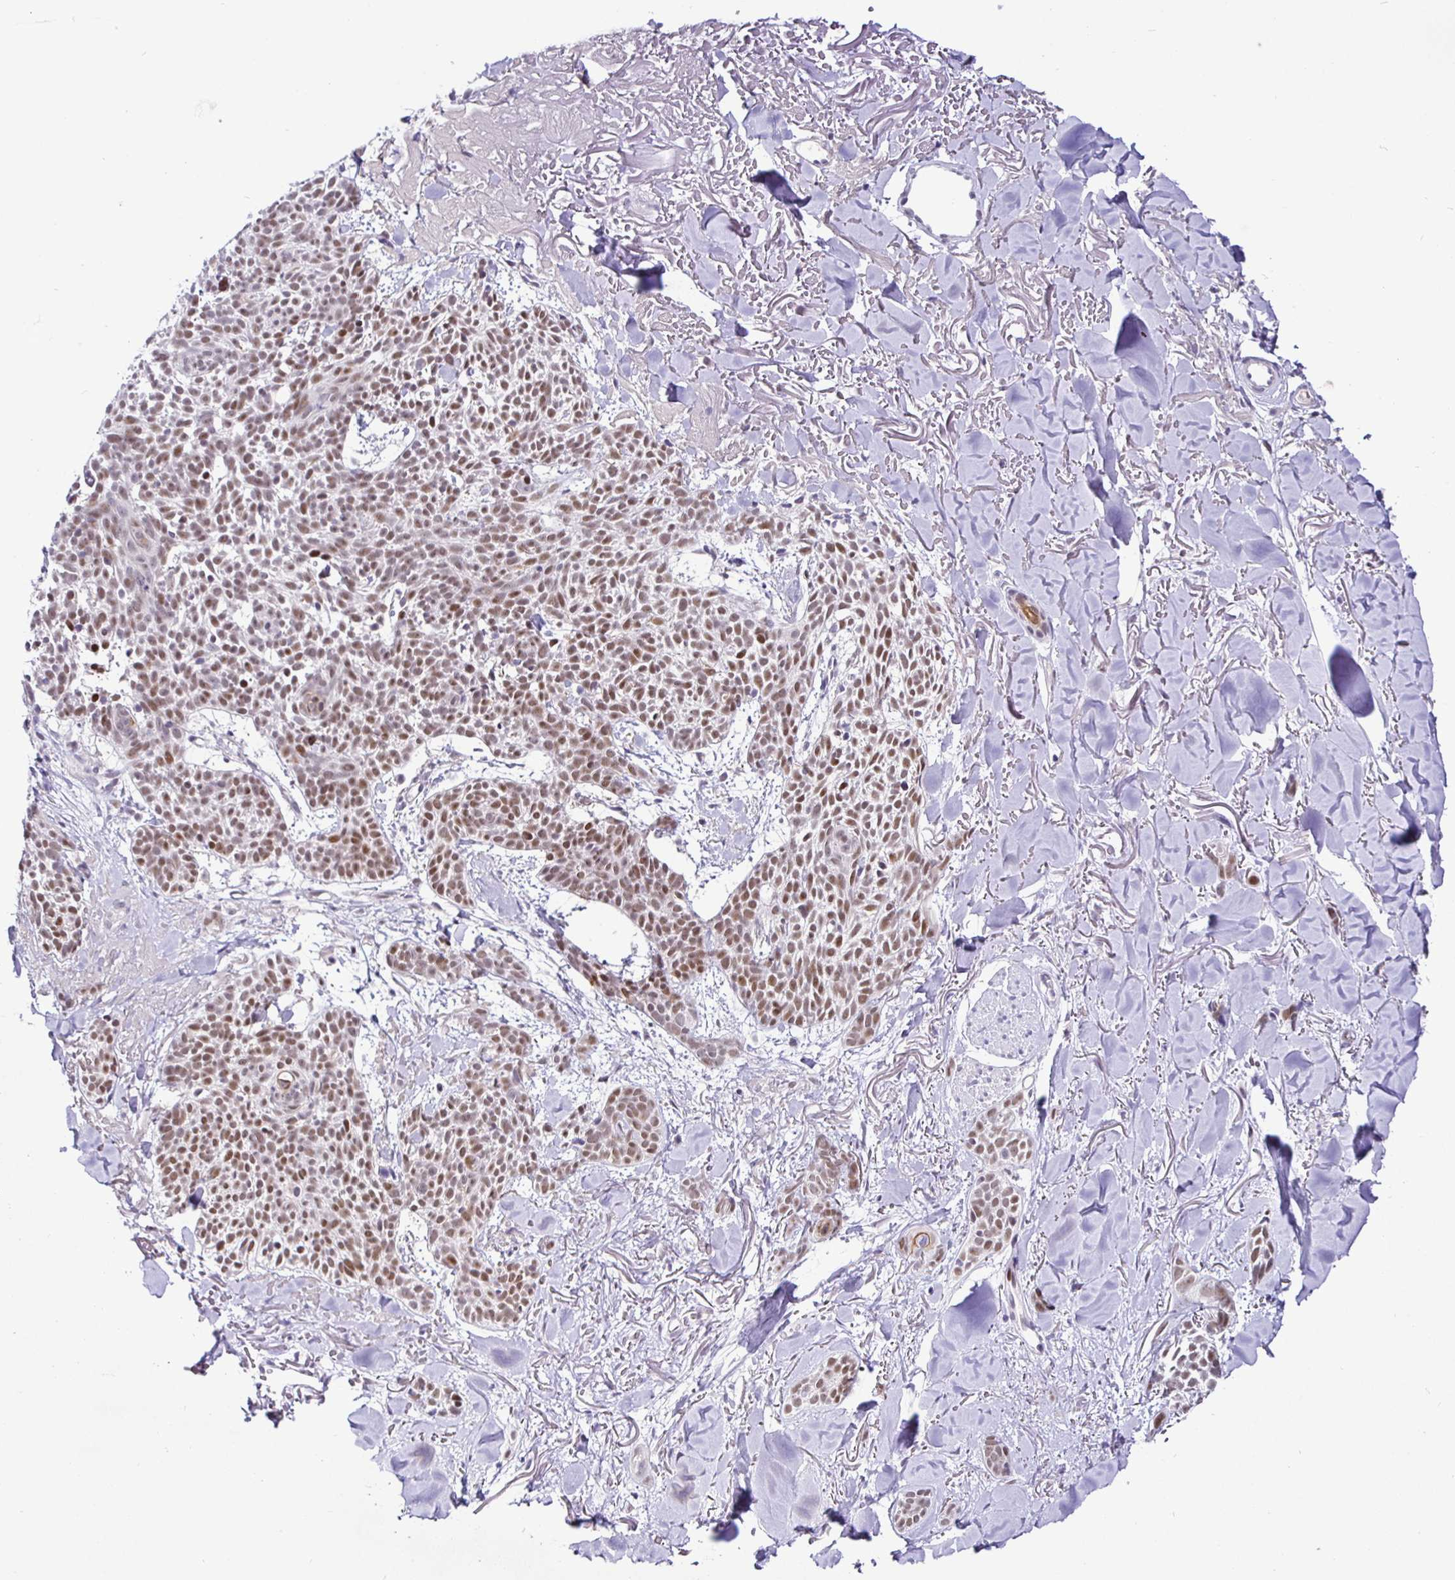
{"staining": {"intensity": "moderate", "quantity": ">75%", "location": "nuclear"}, "tissue": "skin cancer", "cell_type": "Tumor cells", "image_type": "cancer", "snomed": [{"axis": "morphology", "description": "Basal cell carcinoma"}, {"axis": "morphology", "description": "BCC, high aggressive"}, {"axis": "topography", "description": "Skin"}], "caption": "Tumor cells exhibit medium levels of moderate nuclear expression in approximately >75% of cells in human skin basal cell carcinoma.", "gene": "NUP188", "patient": {"sex": "female", "age": 86}}